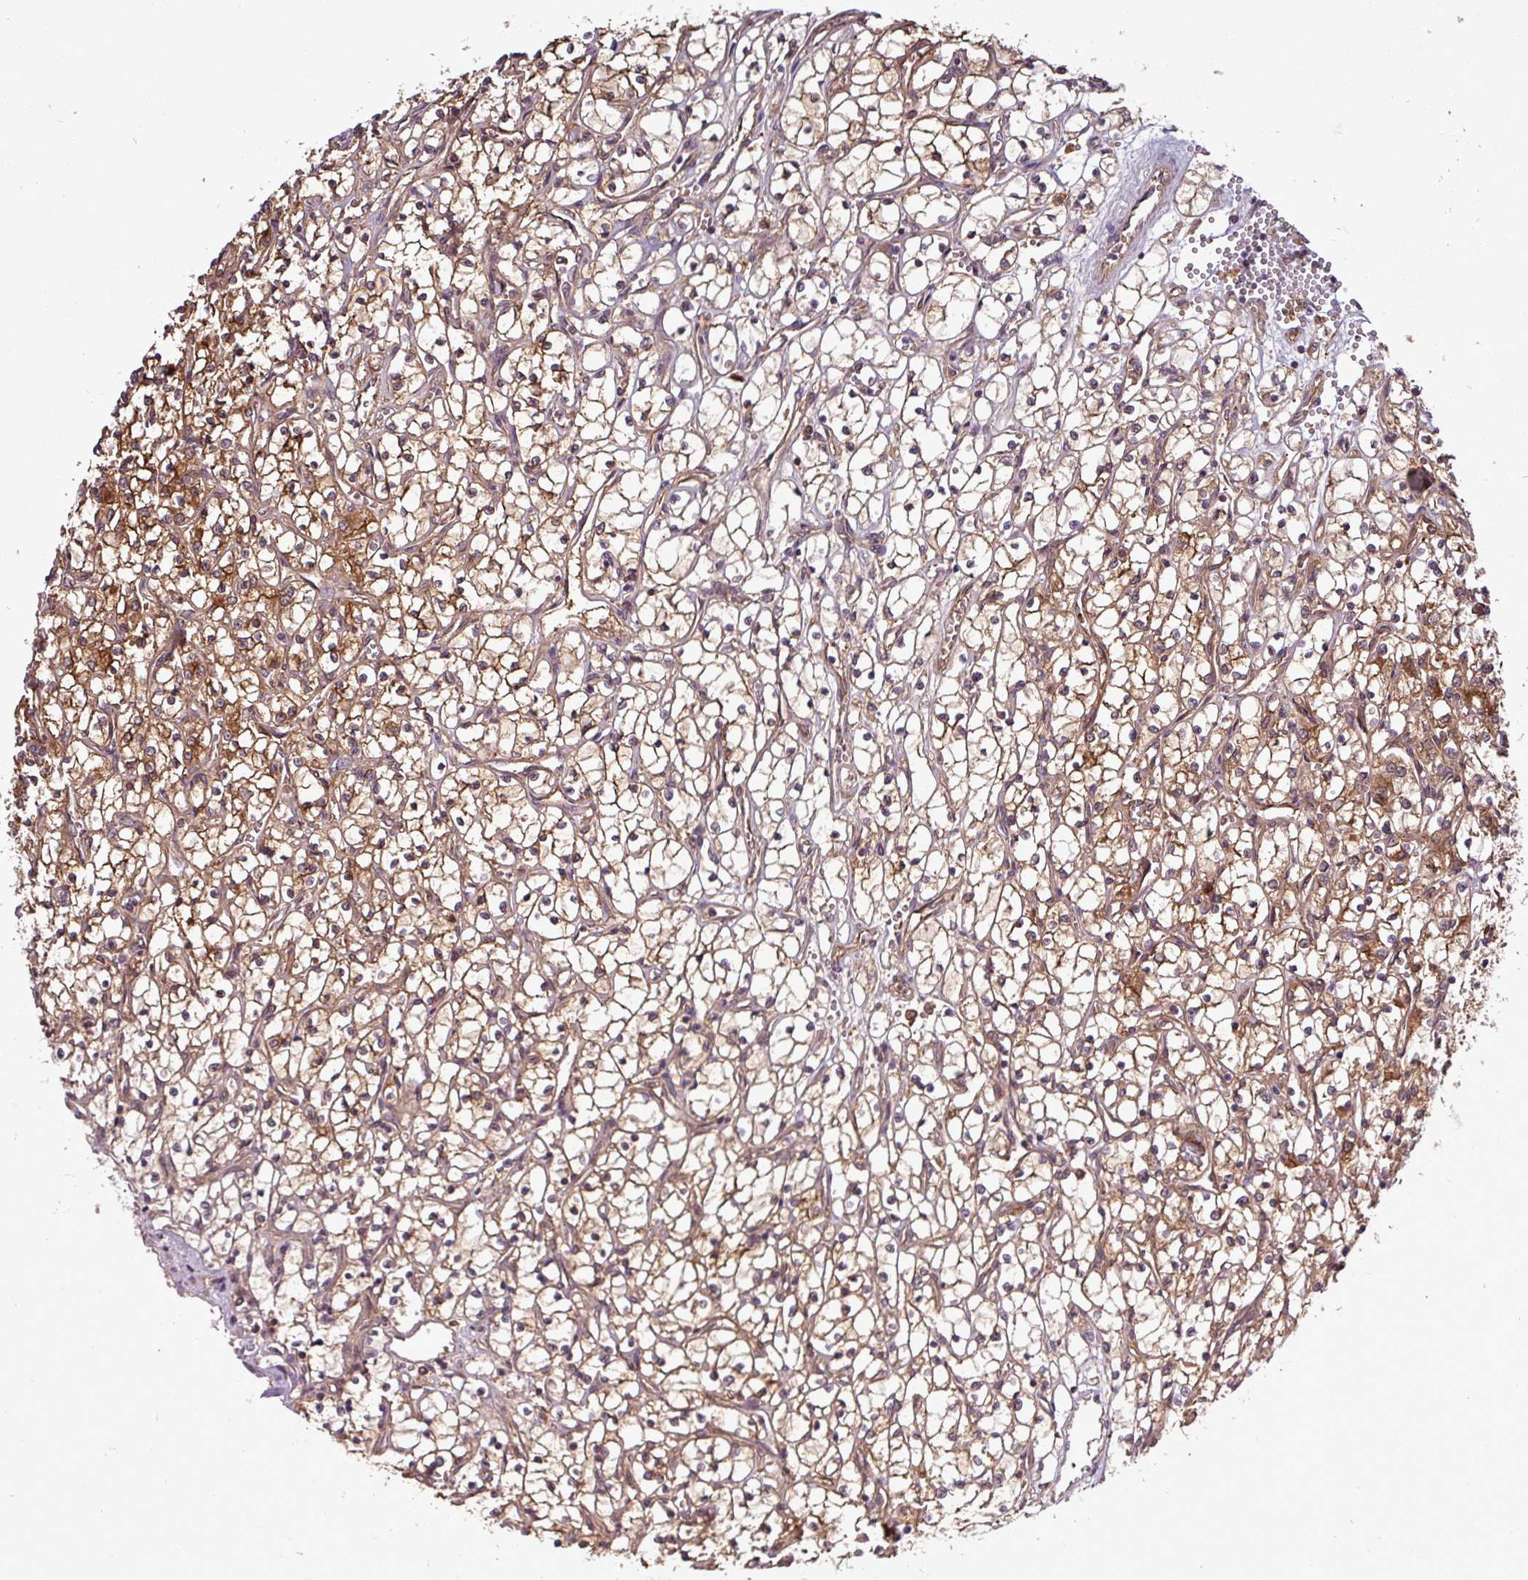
{"staining": {"intensity": "moderate", "quantity": ">75%", "location": "cytoplasmic/membranous"}, "tissue": "renal cancer", "cell_type": "Tumor cells", "image_type": "cancer", "snomed": [{"axis": "morphology", "description": "Adenocarcinoma, NOS"}, {"axis": "topography", "description": "Kidney"}], "caption": "About >75% of tumor cells in adenocarcinoma (renal) demonstrate moderate cytoplasmic/membranous protein expression as visualized by brown immunohistochemical staining.", "gene": "SIRPB2", "patient": {"sex": "female", "age": 69}}